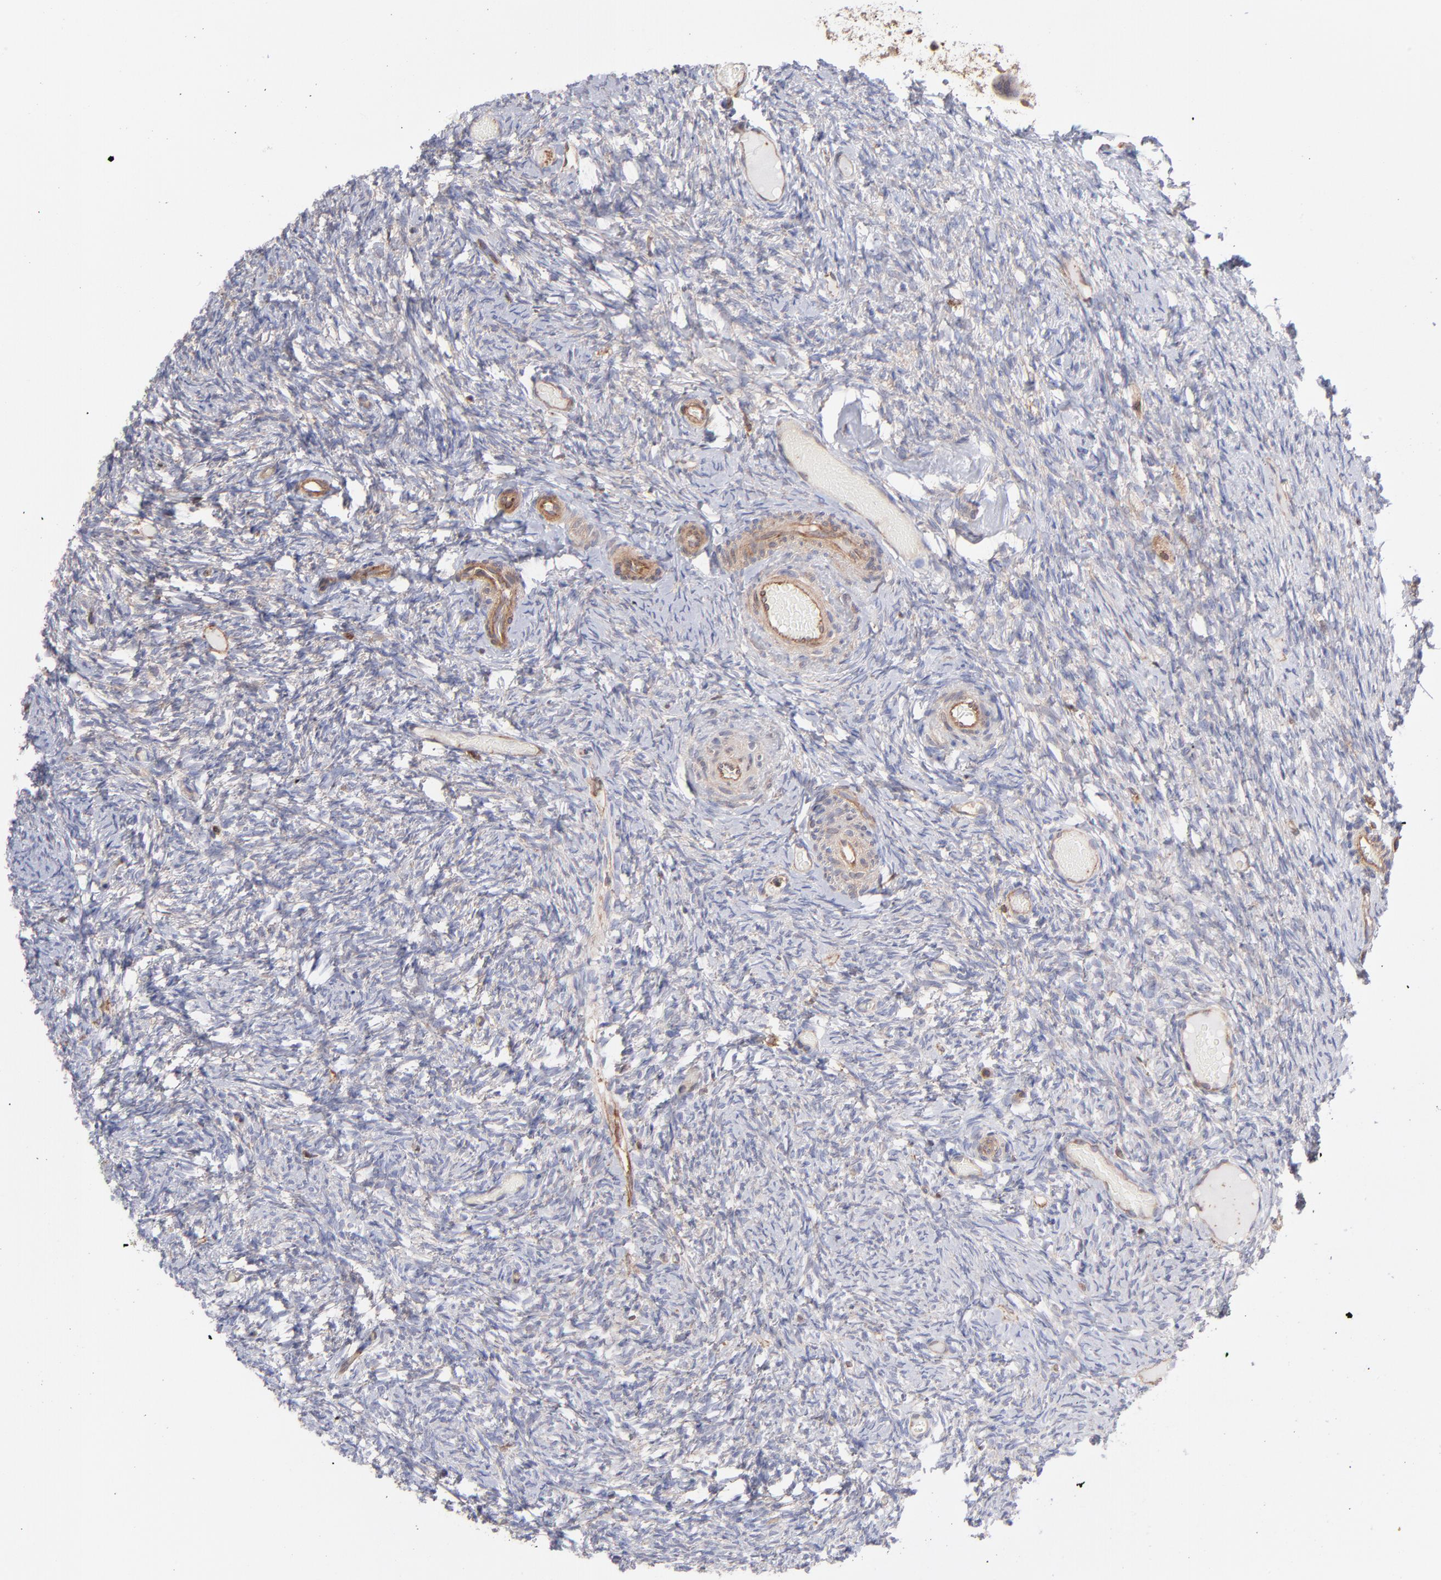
{"staining": {"intensity": "moderate", "quantity": ">75%", "location": "cytoplasmic/membranous"}, "tissue": "ovary", "cell_type": "Follicle cells", "image_type": "normal", "snomed": [{"axis": "morphology", "description": "Normal tissue, NOS"}, {"axis": "topography", "description": "Ovary"}], "caption": "Moderate cytoplasmic/membranous positivity for a protein is seen in approximately >75% of follicle cells of benign ovary using IHC.", "gene": "MAPRE1", "patient": {"sex": "female", "age": 60}}